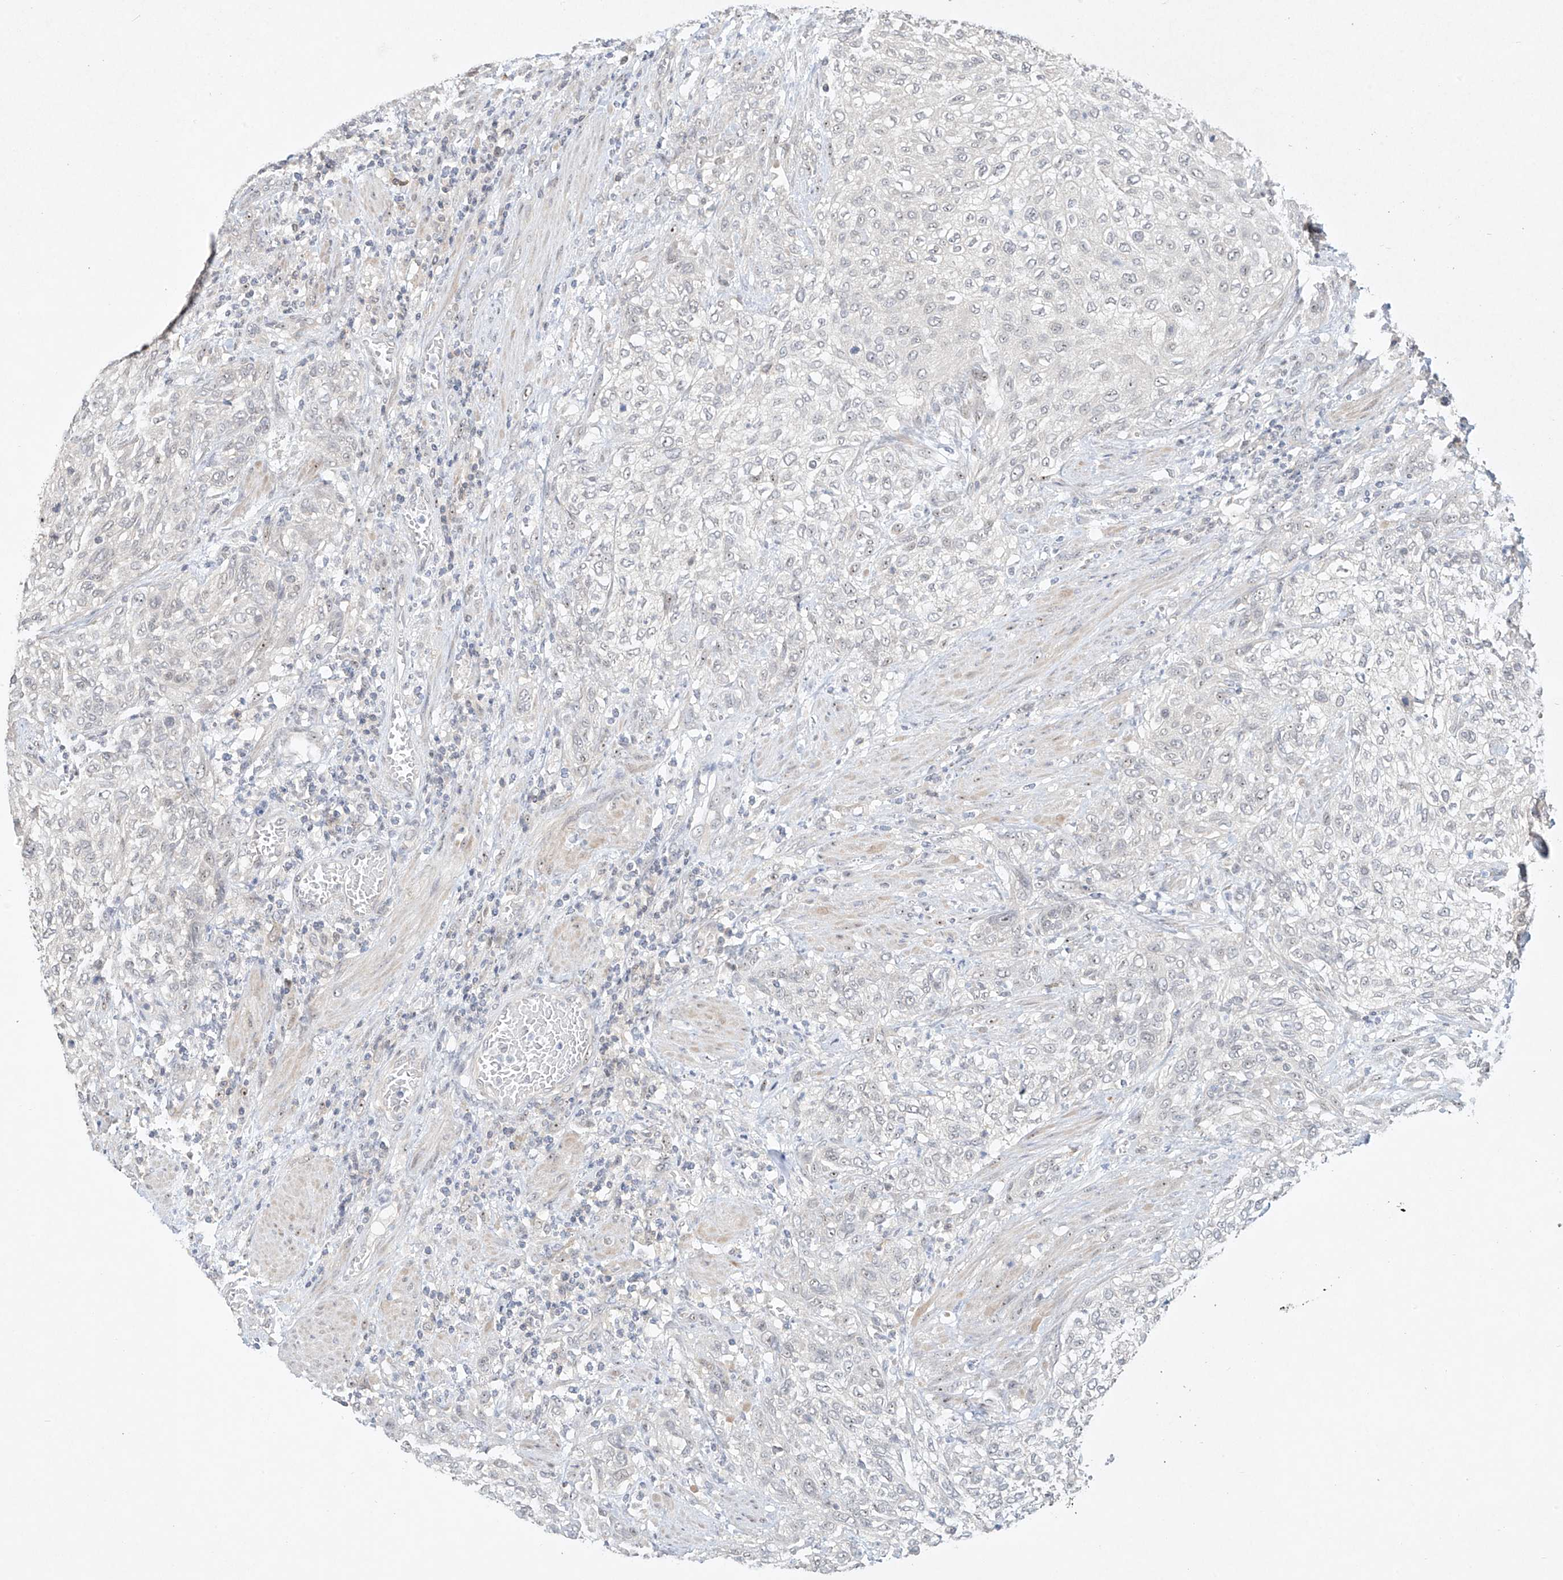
{"staining": {"intensity": "negative", "quantity": "none", "location": "none"}, "tissue": "urothelial cancer", "cell_type": "Tumor cells", "image_type": "cancer", "snomed": [{"axis": "morphology", "description": "Urothelial carcinoma, High grade"}, {"axis": "topography", "description": "Urinary bladder"}], "caption": "Immunohistochemistry (IHC) micrograph of neoplastic tissue: human urothelial carcinoma (high-grade) stained with DAB (3,3'-diaminobenzidine) shows no significant protein positivity in tumor cells.", "gene": "TASP1", "patient": {"sex": "male", "age": 35}}